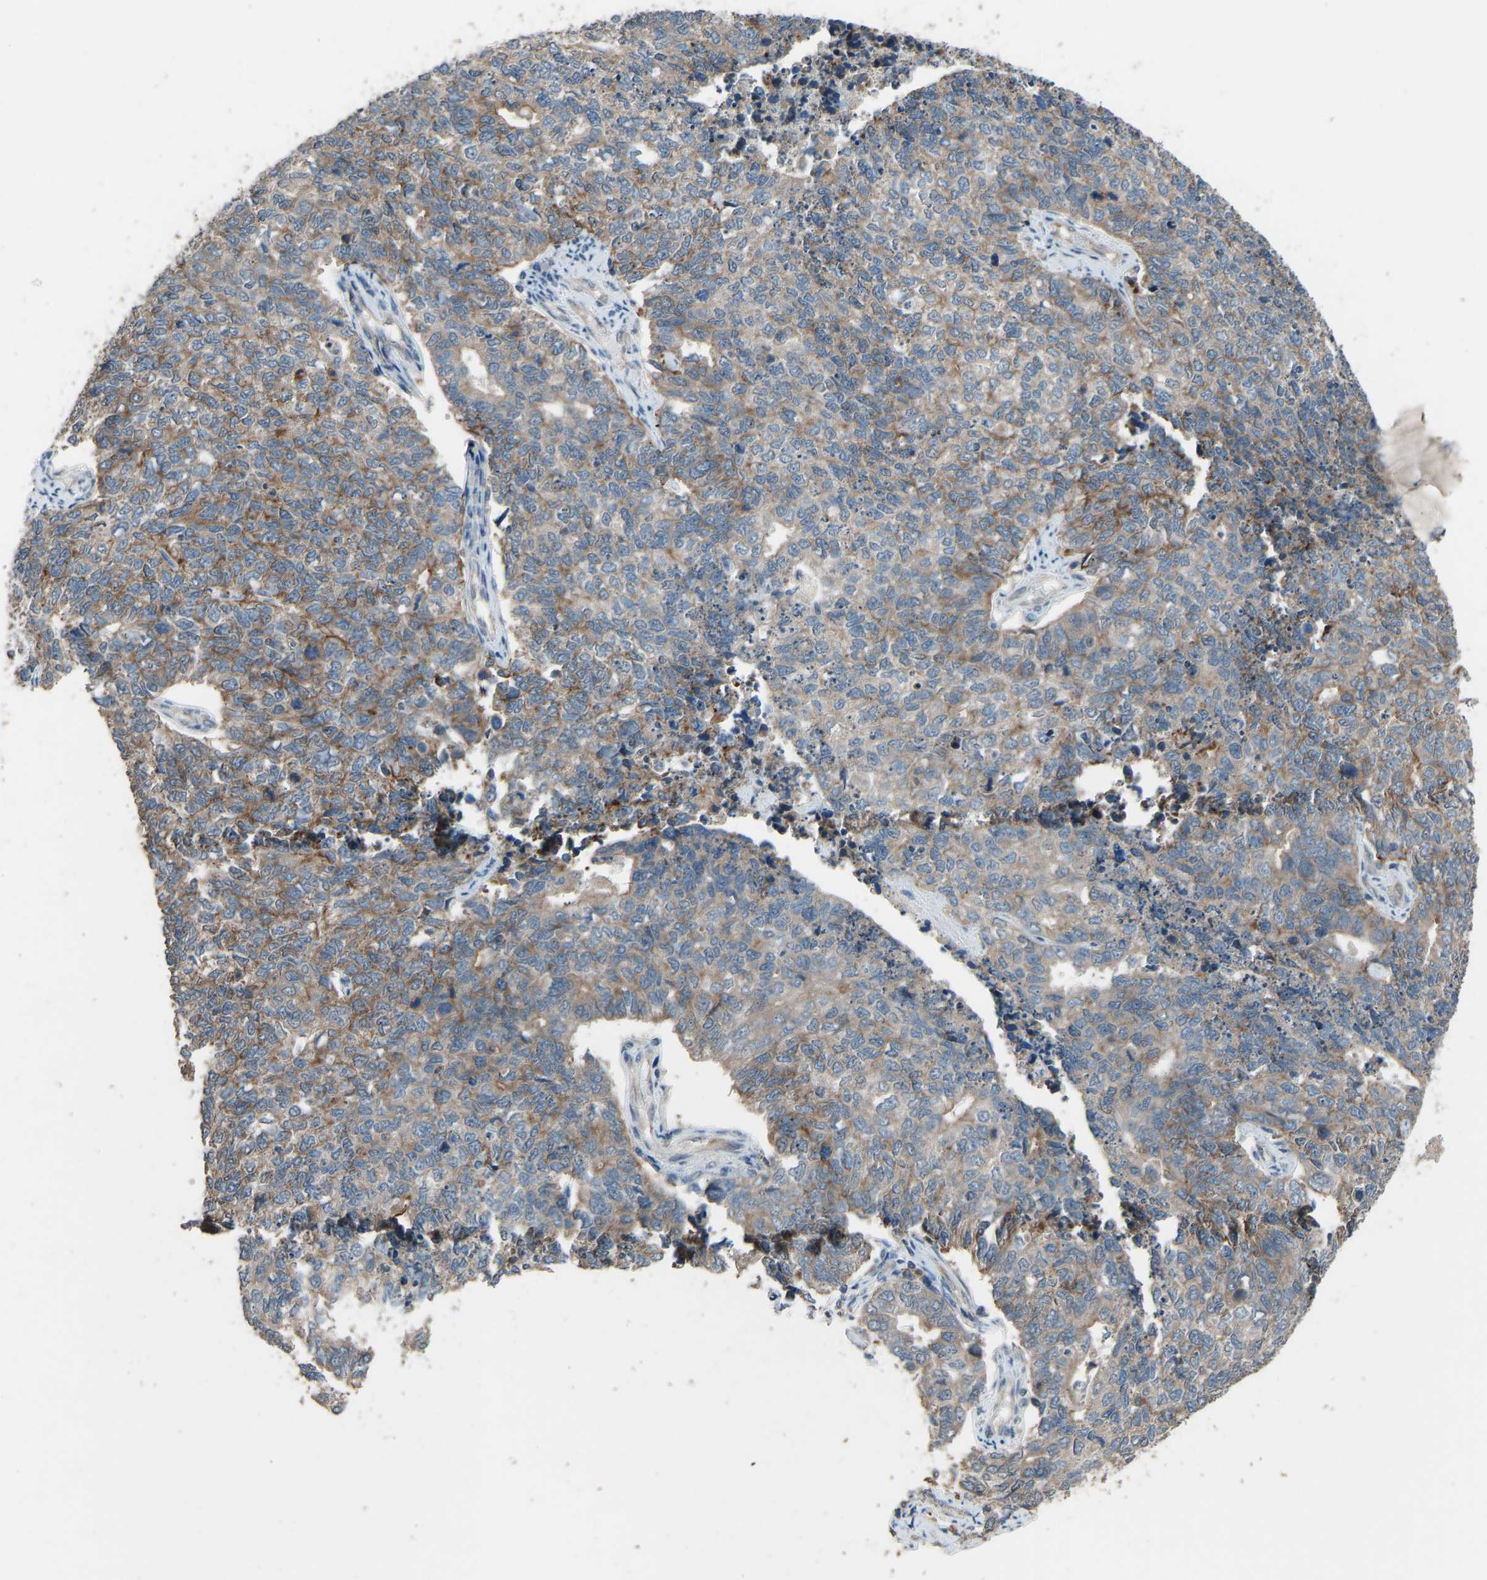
{"staining": {"intensity": "moderate", "quantity": "25%-75%", "location": "cytoplasmic/membranous"}, "tissue": "cervical cancer", "cell_type": "Tumor cells", "image_type": "cancer", "snomed": [{"axis": "morphology", "description": "Squamous cell carcinoma, NOS"}, {"axis": "topography", "description": "Cervix"}], "caption": "Protein staining of cervical cancer tissue shows moderate cytoplasmic/membranous positivity in approximately 25%-75% of tumor cells.", "gene": "SLC43A1", "patient": {"sex": "female", "age": 63}}